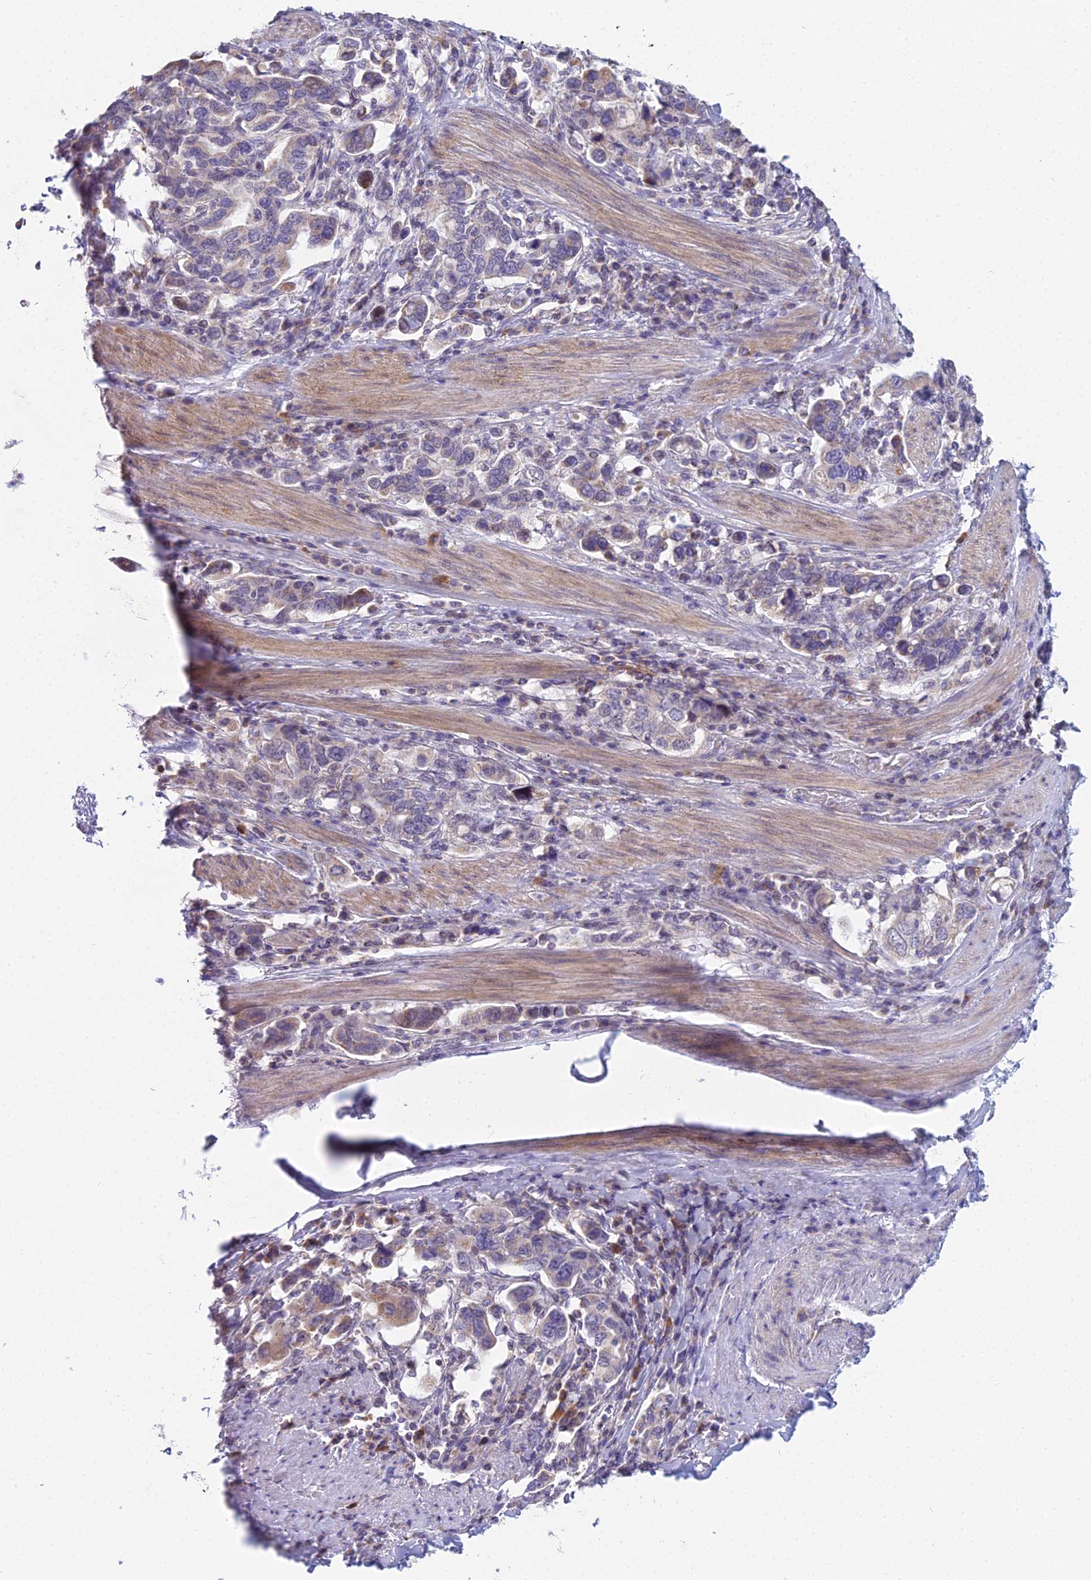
{"staining": {"intensity": "weak", "quantity": "25%-75%", "location": "cytoplasmic/membranous"}, "tissue": "stomach cancer", "cell_type": "Tumor cells", "image_type": "cancer", "snomed": [{"axis": "morphology", "description": "Adenocarcinoma, NOS"}, {"axis": "topography", "description": "Stomach, upper"}, {"axis": "topography", "description": "Stomach"}], "caption": "Immunohistochemical staining of human stomach cancer displays low levels of weak cytoplasmic/membranous expression in approximately 25%-75% of tumor cells. Immunohistochemistry (ihc) stains the protein of interest in brown and the nuclei are stained blue.", "gene": "CFAP206", "patient": {"sex": "male", "age": 62}}